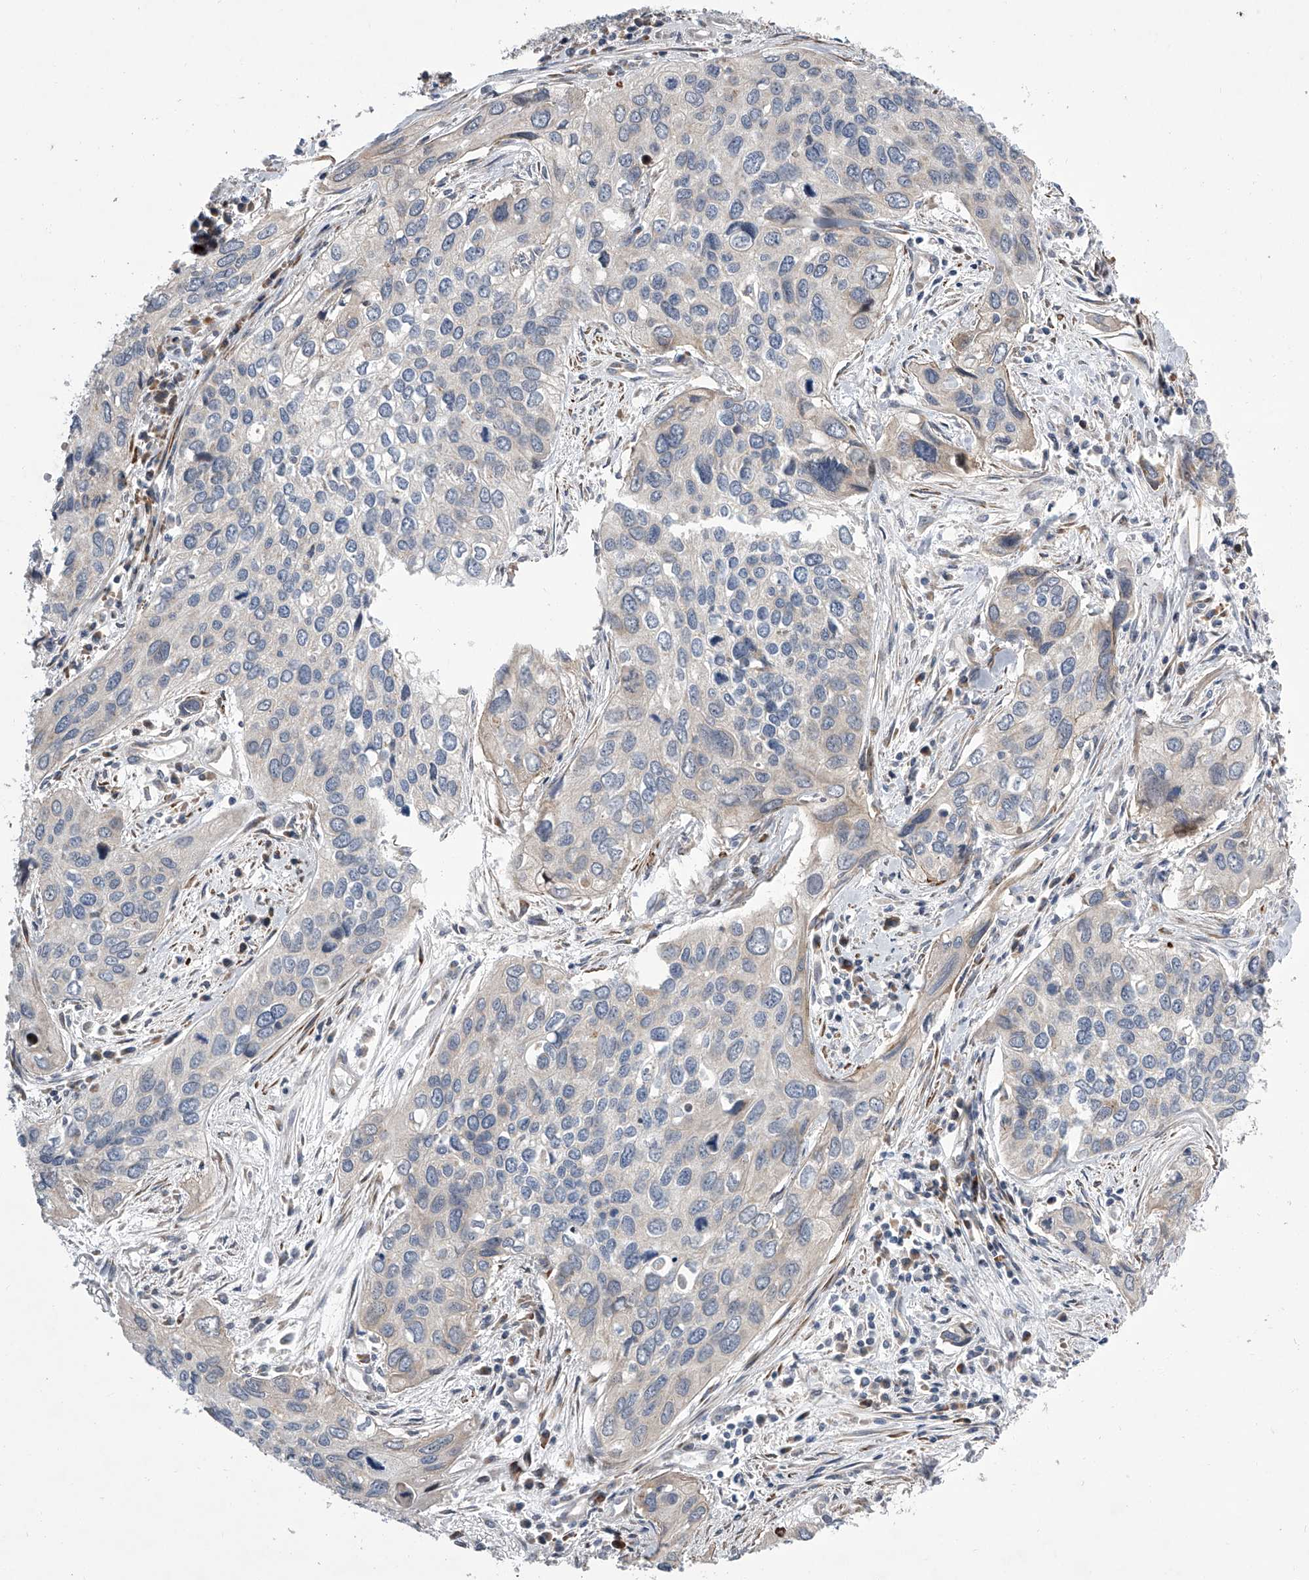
{"staining": {"intensity": "negative", "quantity": "none", "location": "none"}, "tissue": "cervical cancer", "cell_type": "Tumor cells", "image_type": "cancer", "snomed": [{"axis": "morphology", "description": "Squamous cell carcinoma, NOS"}, {"axis": "topography", "description": "Cervix"}], "caption": "Cervical squamous cell carcinoma stained for a protein using IHC reveals no expression tumor cells.", "gene": "DLGAP2", "patient": {"sex": "female", "age": 55}}